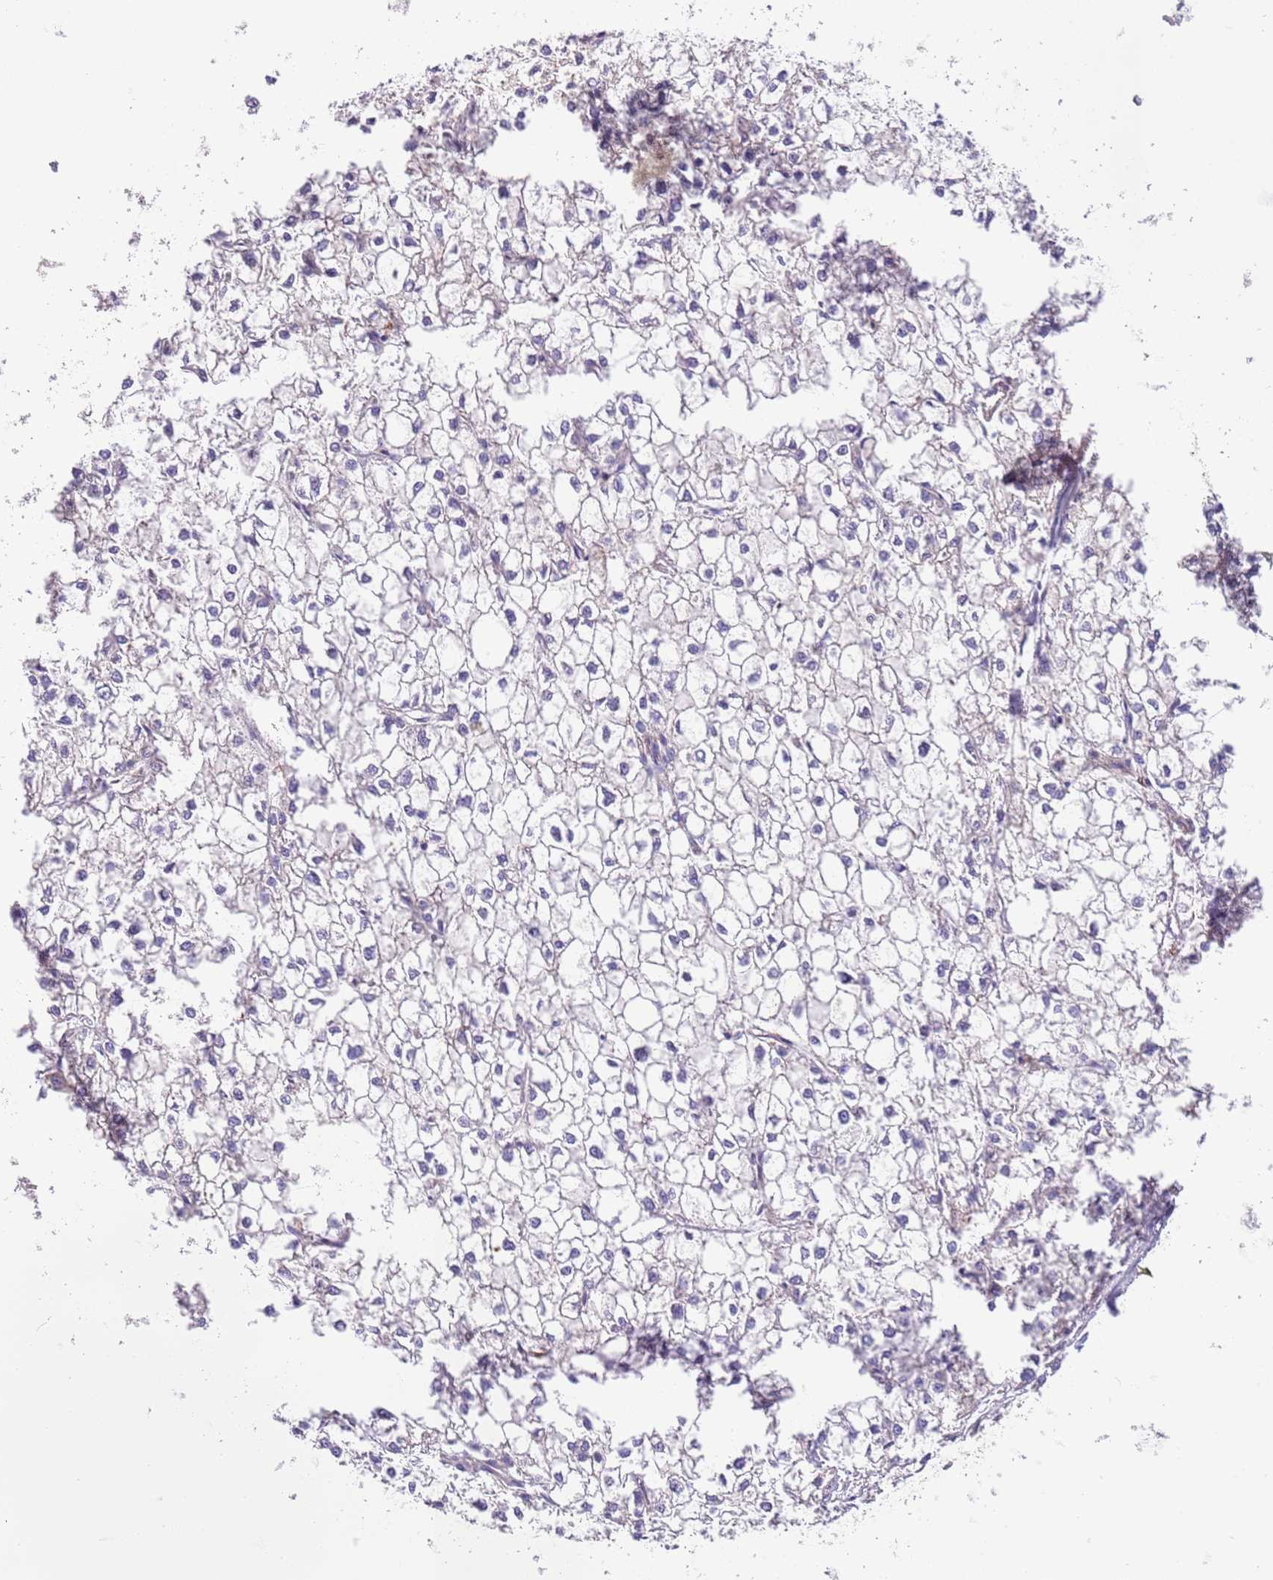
{"staining": {"intensity": "negative", "quantity": "none", "location": "none"}, "tissue": "liver cancer", "cell_type": "Tumor cells", "image_type": "cancer", "snomed": [{"axis": "morphology", "description": "Carcinoma, Hepatocellular, NOS"}, {"axis": "topography", "description": "Liver"}], "caption": "This histopathology image is of liver hepatocellular carcinoma stained with immunohistochemistry to label a protein in brown with the nuclei are counter-stained blue. There is no expression in tumor cells.", "gene": "NAALADL1", "patient": {"sex": "female", "age": 43}}